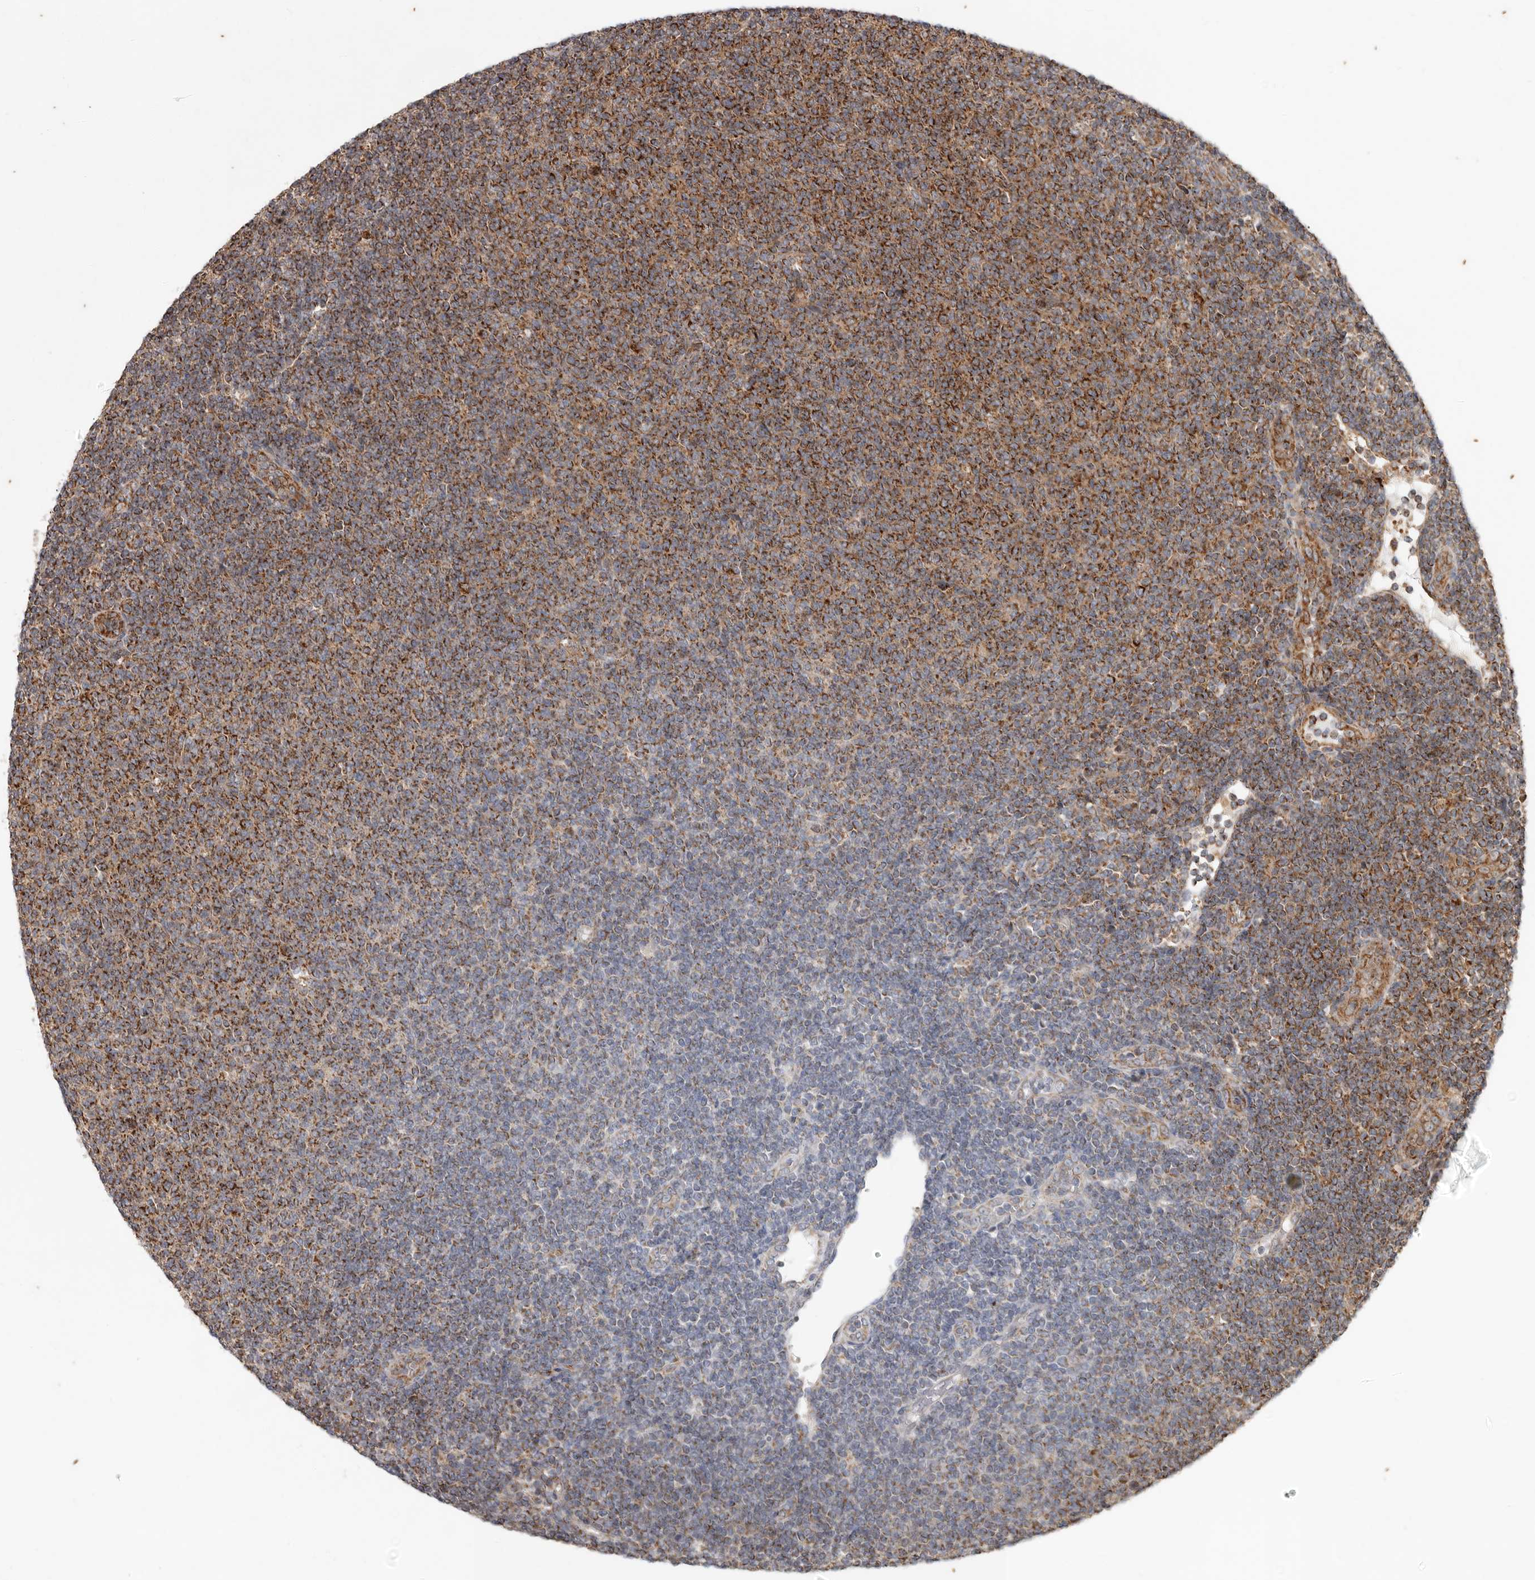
{"staining": {"intensity": "strong", "quantity": ">75%", "location": "cytoplasmic/membranous"}, "tissue": "lymphoma", "cell_type": "Tumor cells", "image_type": "cancer", "snomed": [{"axis": "morphology", "description": "Malignant lymphoma, non-Hodgkin's type, Low grade"}, {"axis": "topography", "description": "Lymph node"}], "caption": "Lymphoma stained with DAB (3,3'-diaminobenzidine) immunohistochemistry reveals high levels of strong cytoplasmic/membranous positivity in approximately >75% of tumor cells.", "gene": "MRPS10", "patient": {"sex": "male", "age": 66}}